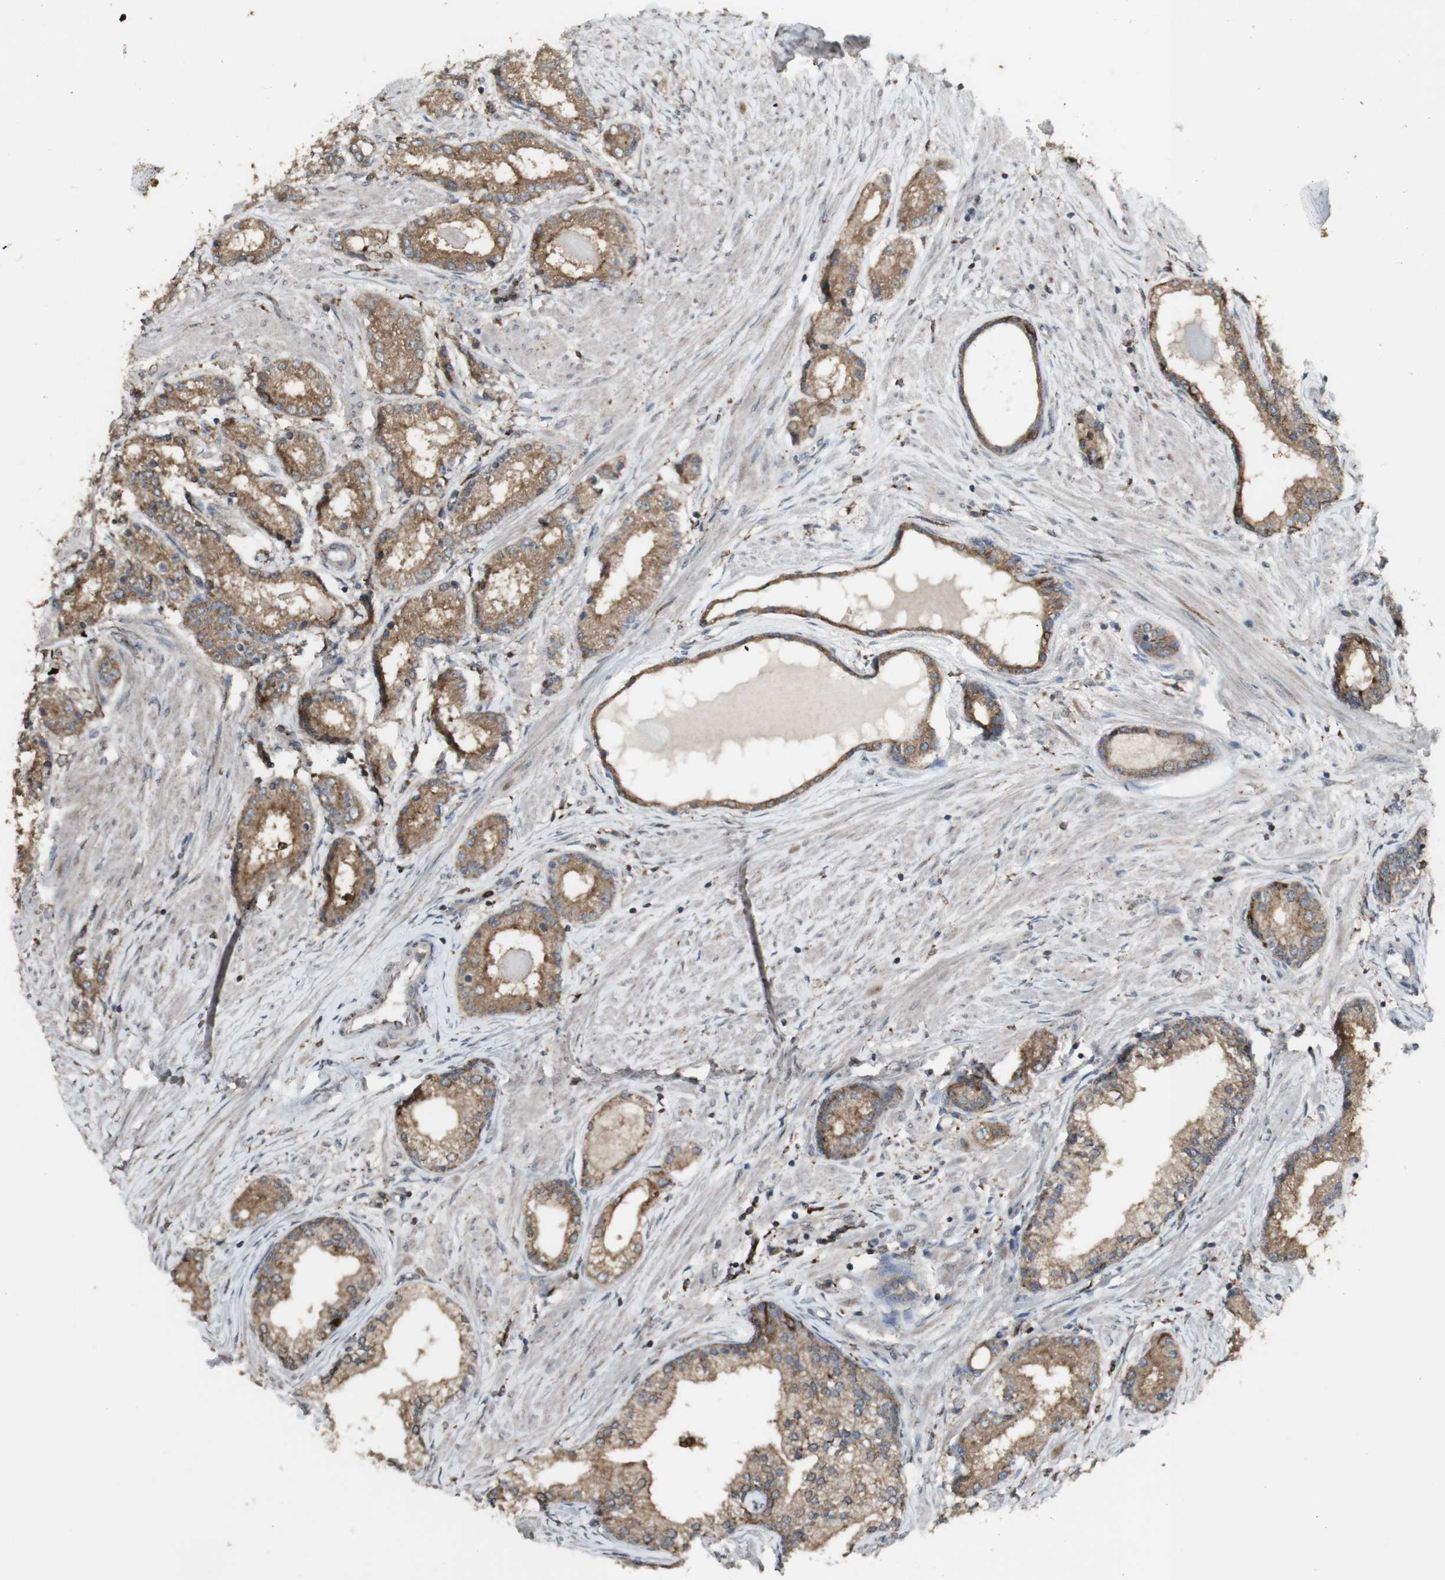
{"staining": {"intensity": "moderate", "quantity": ">75%", "location": "cytoplasmic/membranous"}, "tissue": "prostate cancer", "cell_type": "Tumor cells", "image_type": "cancer", "snomed": [{"axis": "morphology", "description": "Adenocarcinoma, Low grade"}, {"axis": "topography", "description": "Prostate"}], "caption": "A high-resolution micrograph shows IHC staining of adenocarcinoma (low-grade) (prostate), which reveals moderate cytoplasmic/membranous staining in about >75% of tumor cells. (DAB = brown stain, brightfield microscopy at high magnification).", "gene": "ATP6V1E1", "patient": {"sex": "male", "age": 63}}